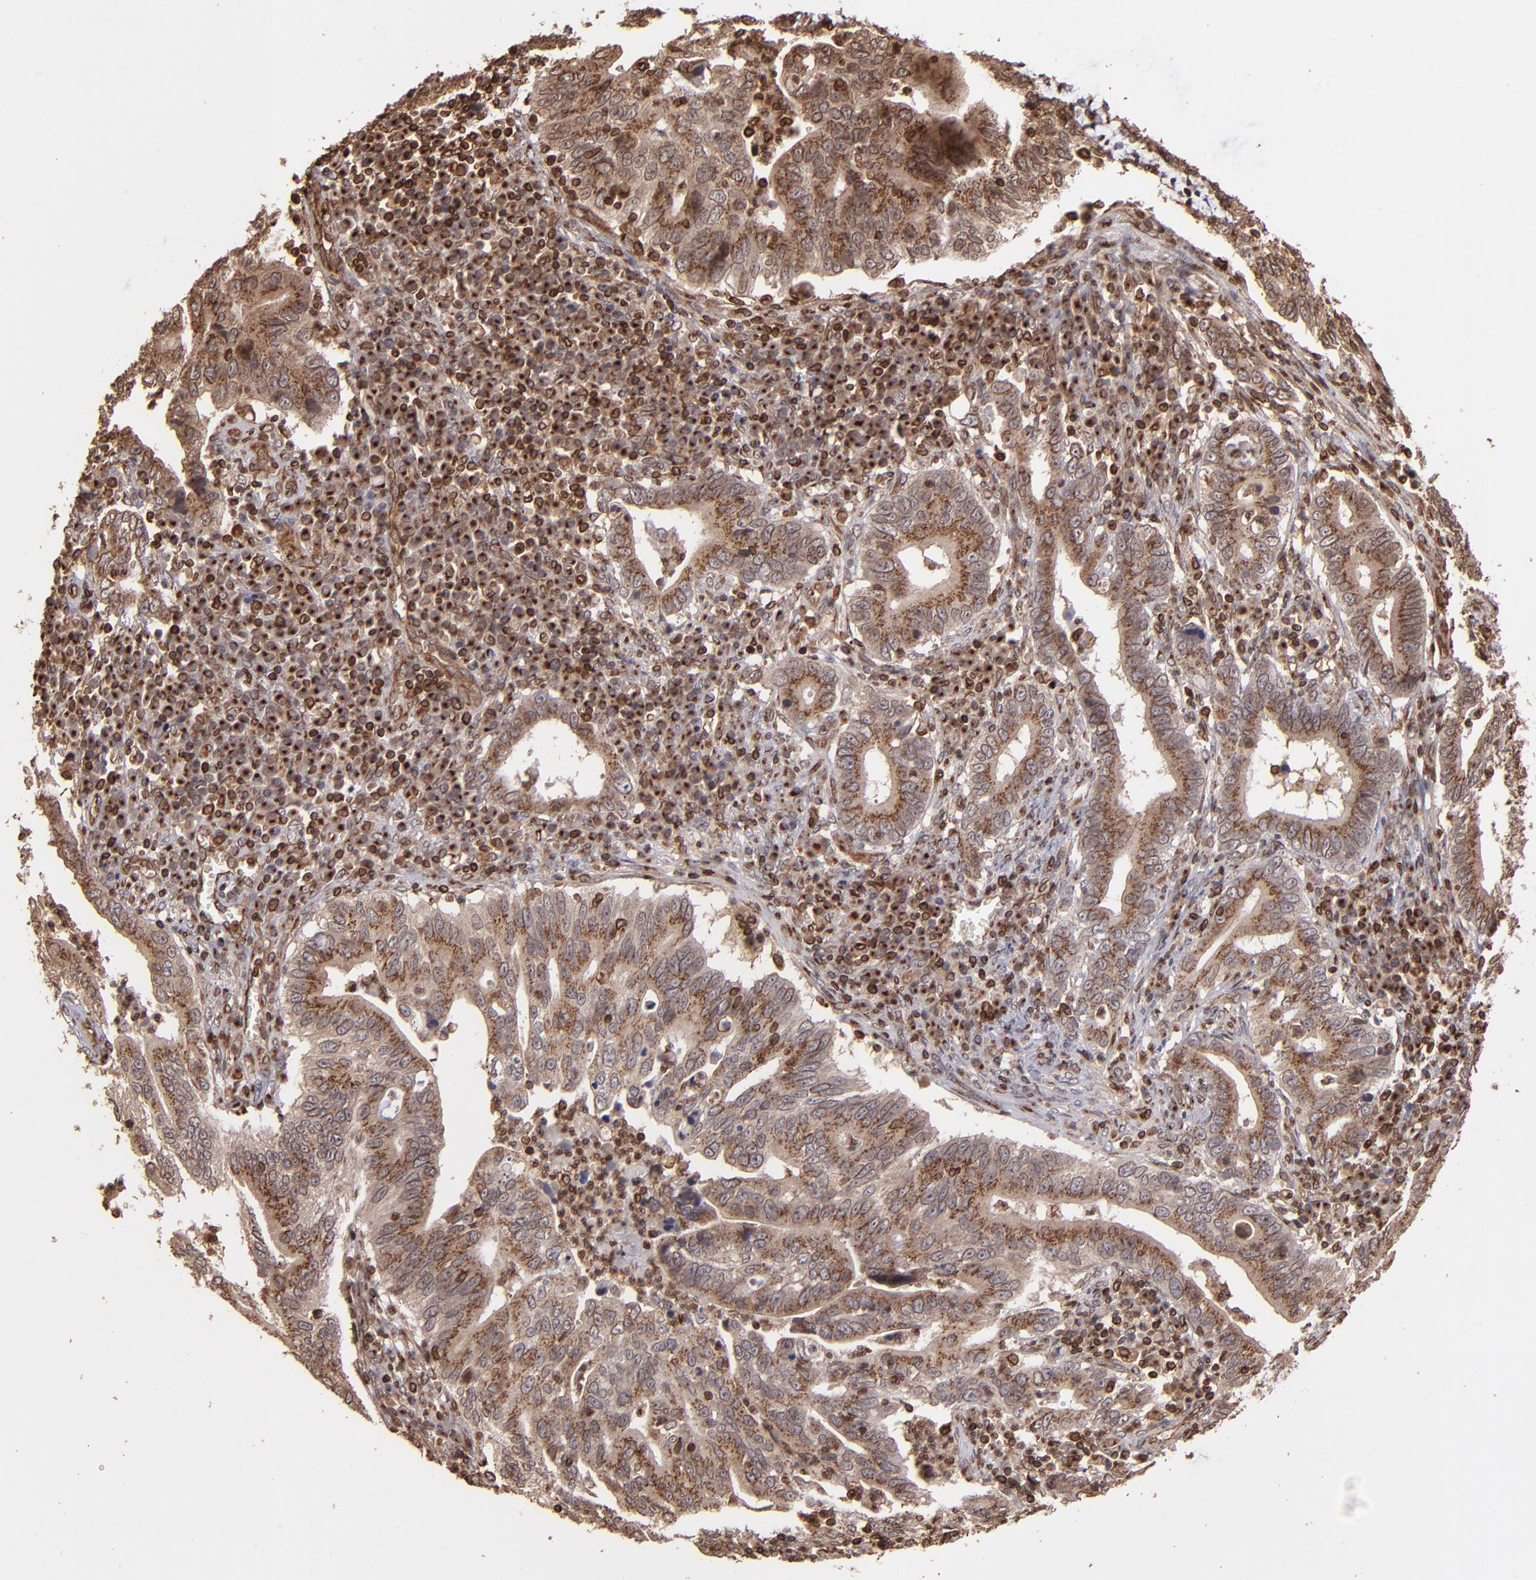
{"staining": {"intensity": "strong", "quantity": ">75%", "location": "cytoplasmic/membranous"}, "tissue": "stomach cancer", "cell_type": "Tumor cells", "image_type": "cancer", "snomed": [{"axis": "morphology", "description": "Adenocarcinoma, NOS"}, {"axis": "topography", "description": "Stomach, upper"}], "caption": "A high amount of strong cytoplasmic/membranous positivity is seen in approximately >75% of tumor cells in stomach cancer tissue.", "gene": "TRIP11", "patient": {"sex": "male", "age": 63}}